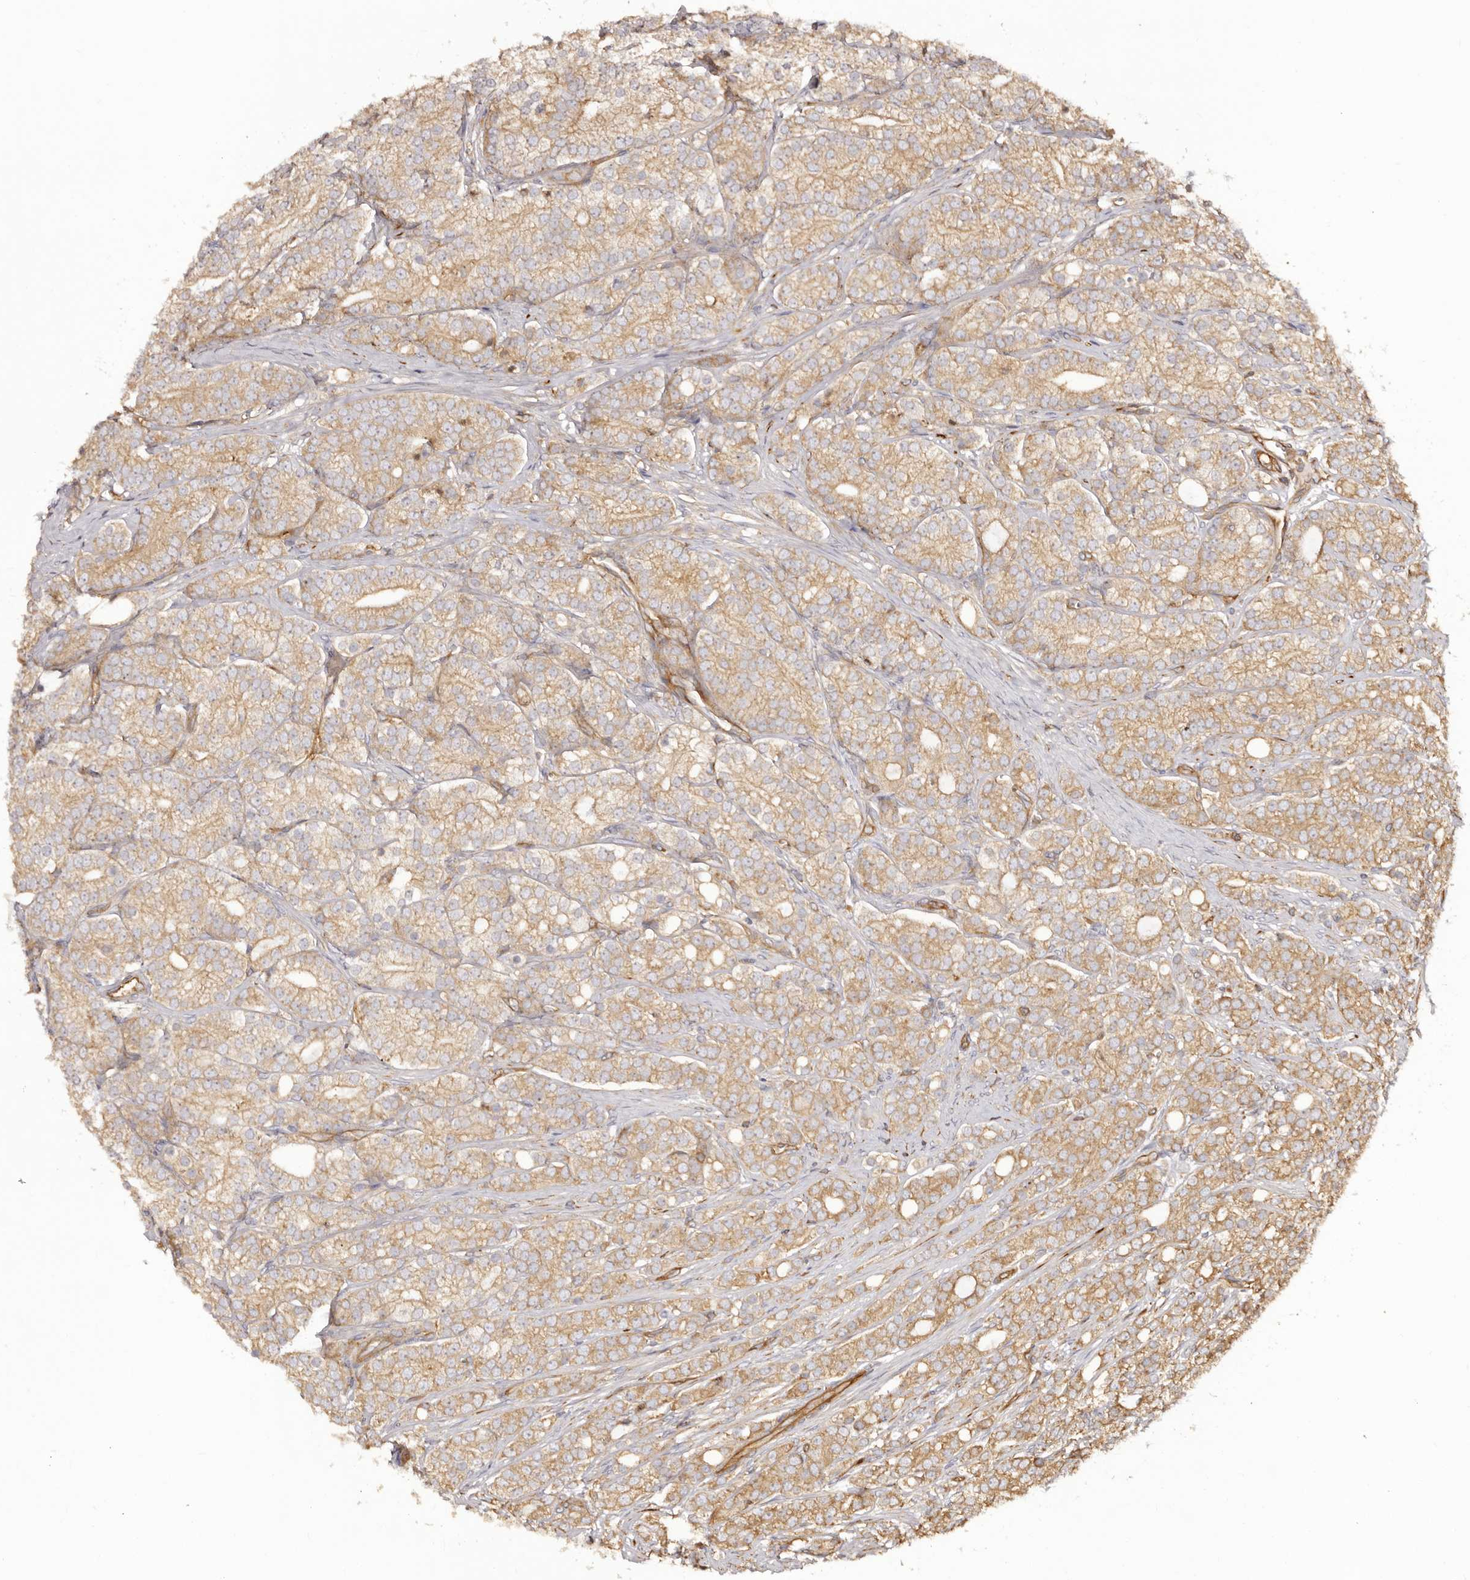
{"staining": {"intensity": "moderate", "quantity": ">75%", "location": "cytoplasmic/membranous"}, "tissue": "prostate cancer", "cell_type": "Tumor cells", "image_type": "cancer", "snomed": [{"axis": "morphology", "description": "Adenocarcinoma, High grade"}, {"axis": "topography", "description": "Prostate"}], "caption": "Protein staining of prostate cancer (high-grade adenocarcinoma) tissue displays moderate cytoplasmic/membranous expression in approximately >75% of tumor cells.", "gene": "RPS6", "patient": {"sex": "male", "age": 57}}